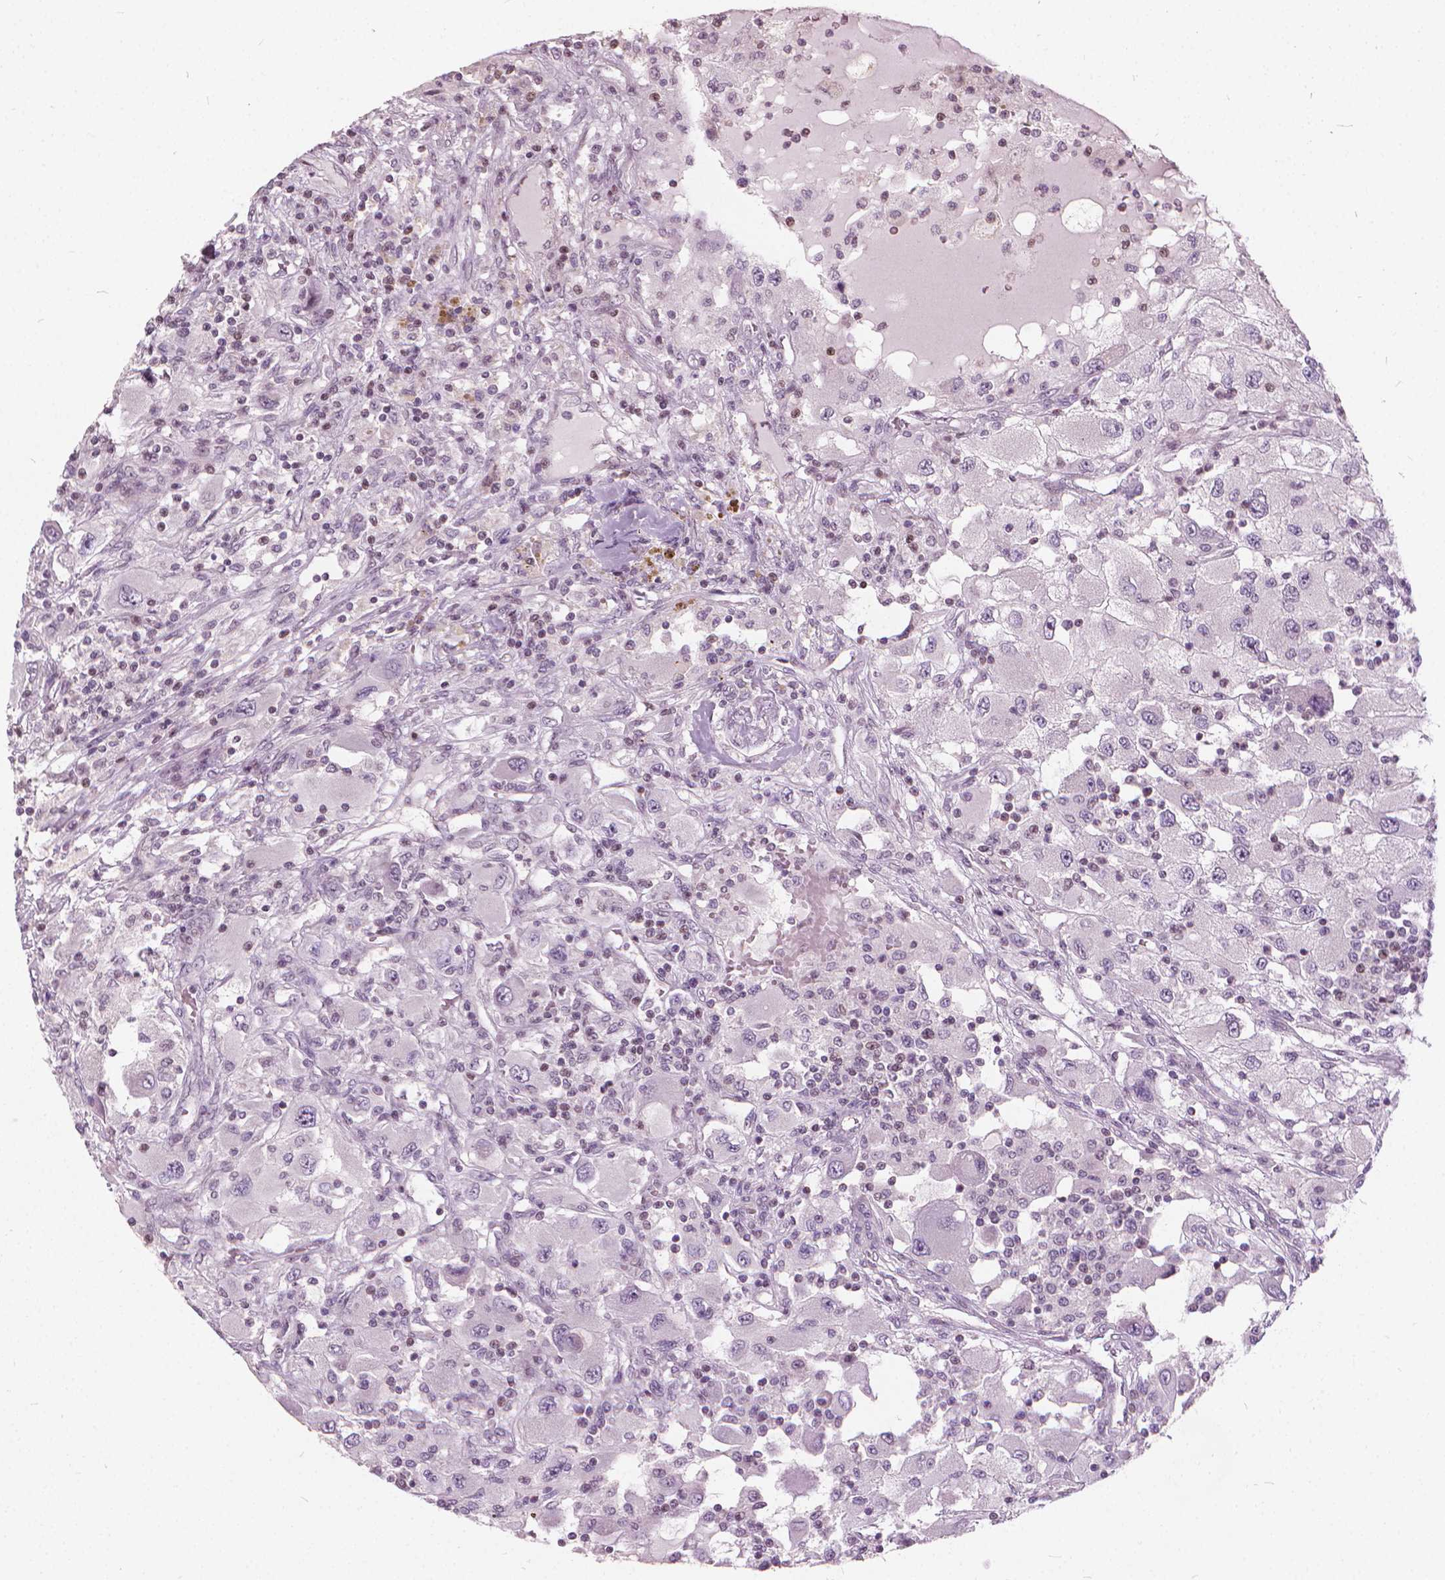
{"staining": {"intensity": "negative", "quantity": "none", "location": "none"}, "tissue": "renal cancer", "cell_type": "Tumor cells", "image_type": "cancer", "snomed": [{"axis": "morphology", "description": "Adenocarcinoma, NOS"}, {"axis": "topography", "description": "Kidney"}], "caption": "Tumor cells show no significant positivity in renal cancer.", "gene": "STAT5B", "patient": {"sex": "female", "age": 67}}